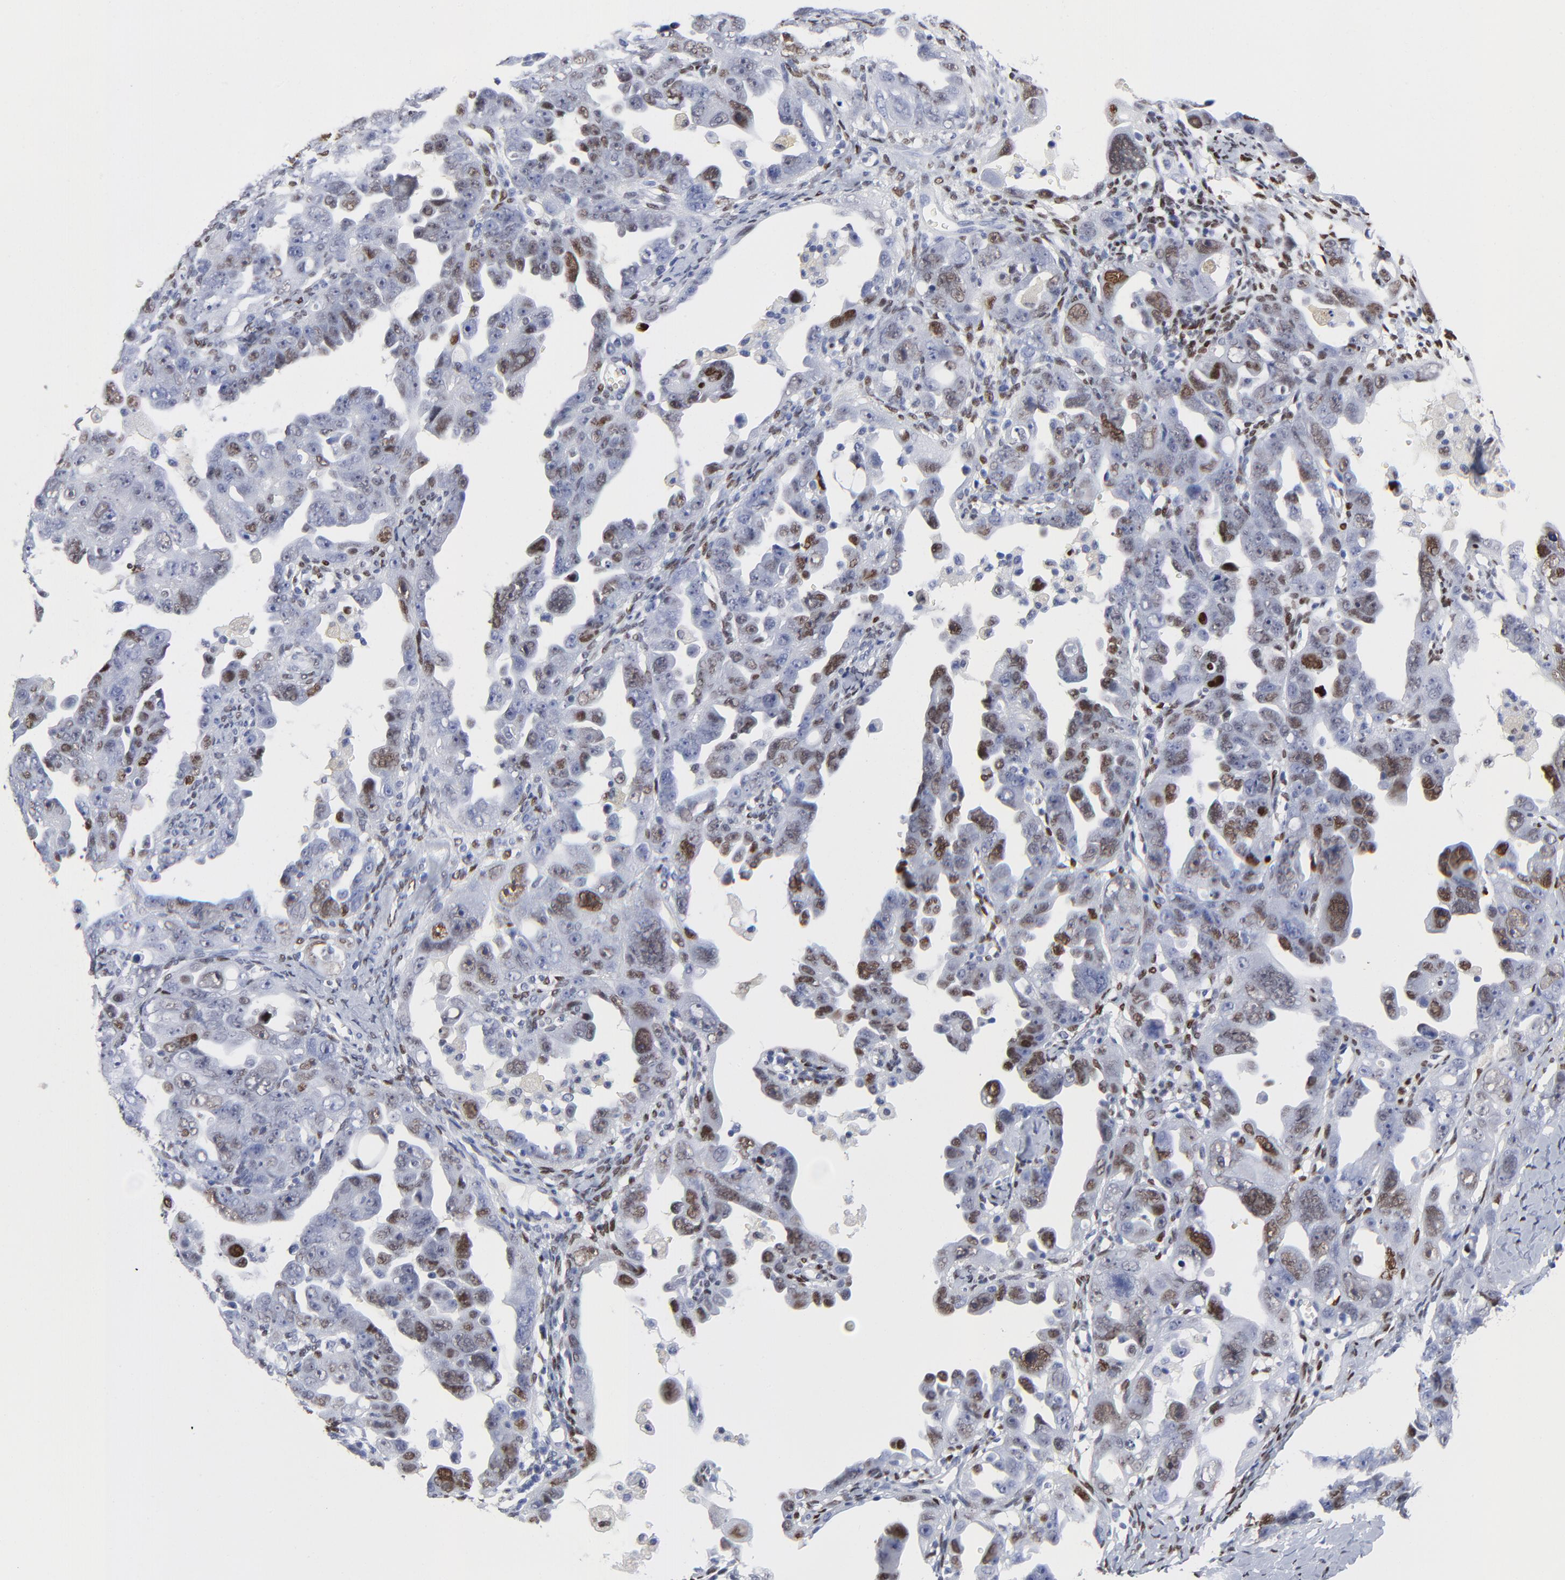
{"staining": {"intensity": "moderate", "quantity": "25%-75%", "location": "nuclear"}, "tissue": "ovarian cancer", "cell_type": "Tumor cells", "image_type": "cancer", "snomed": [{"axis": "morphology", "description": "Cystadenocarcinoma, serous, NOS"}, {"axis": "topography", "description": "Ovary"}], "caption": "Ovarian cancer (serous cystadenocarcinoma) stained with DAB (3,3'-diaminobenzidine) IHC displays medium levels of moderate nuclear expression in about 25%-75% of tumor cells.", "gene": "JUN", "patient": {"sex": "female", "age": 66}}